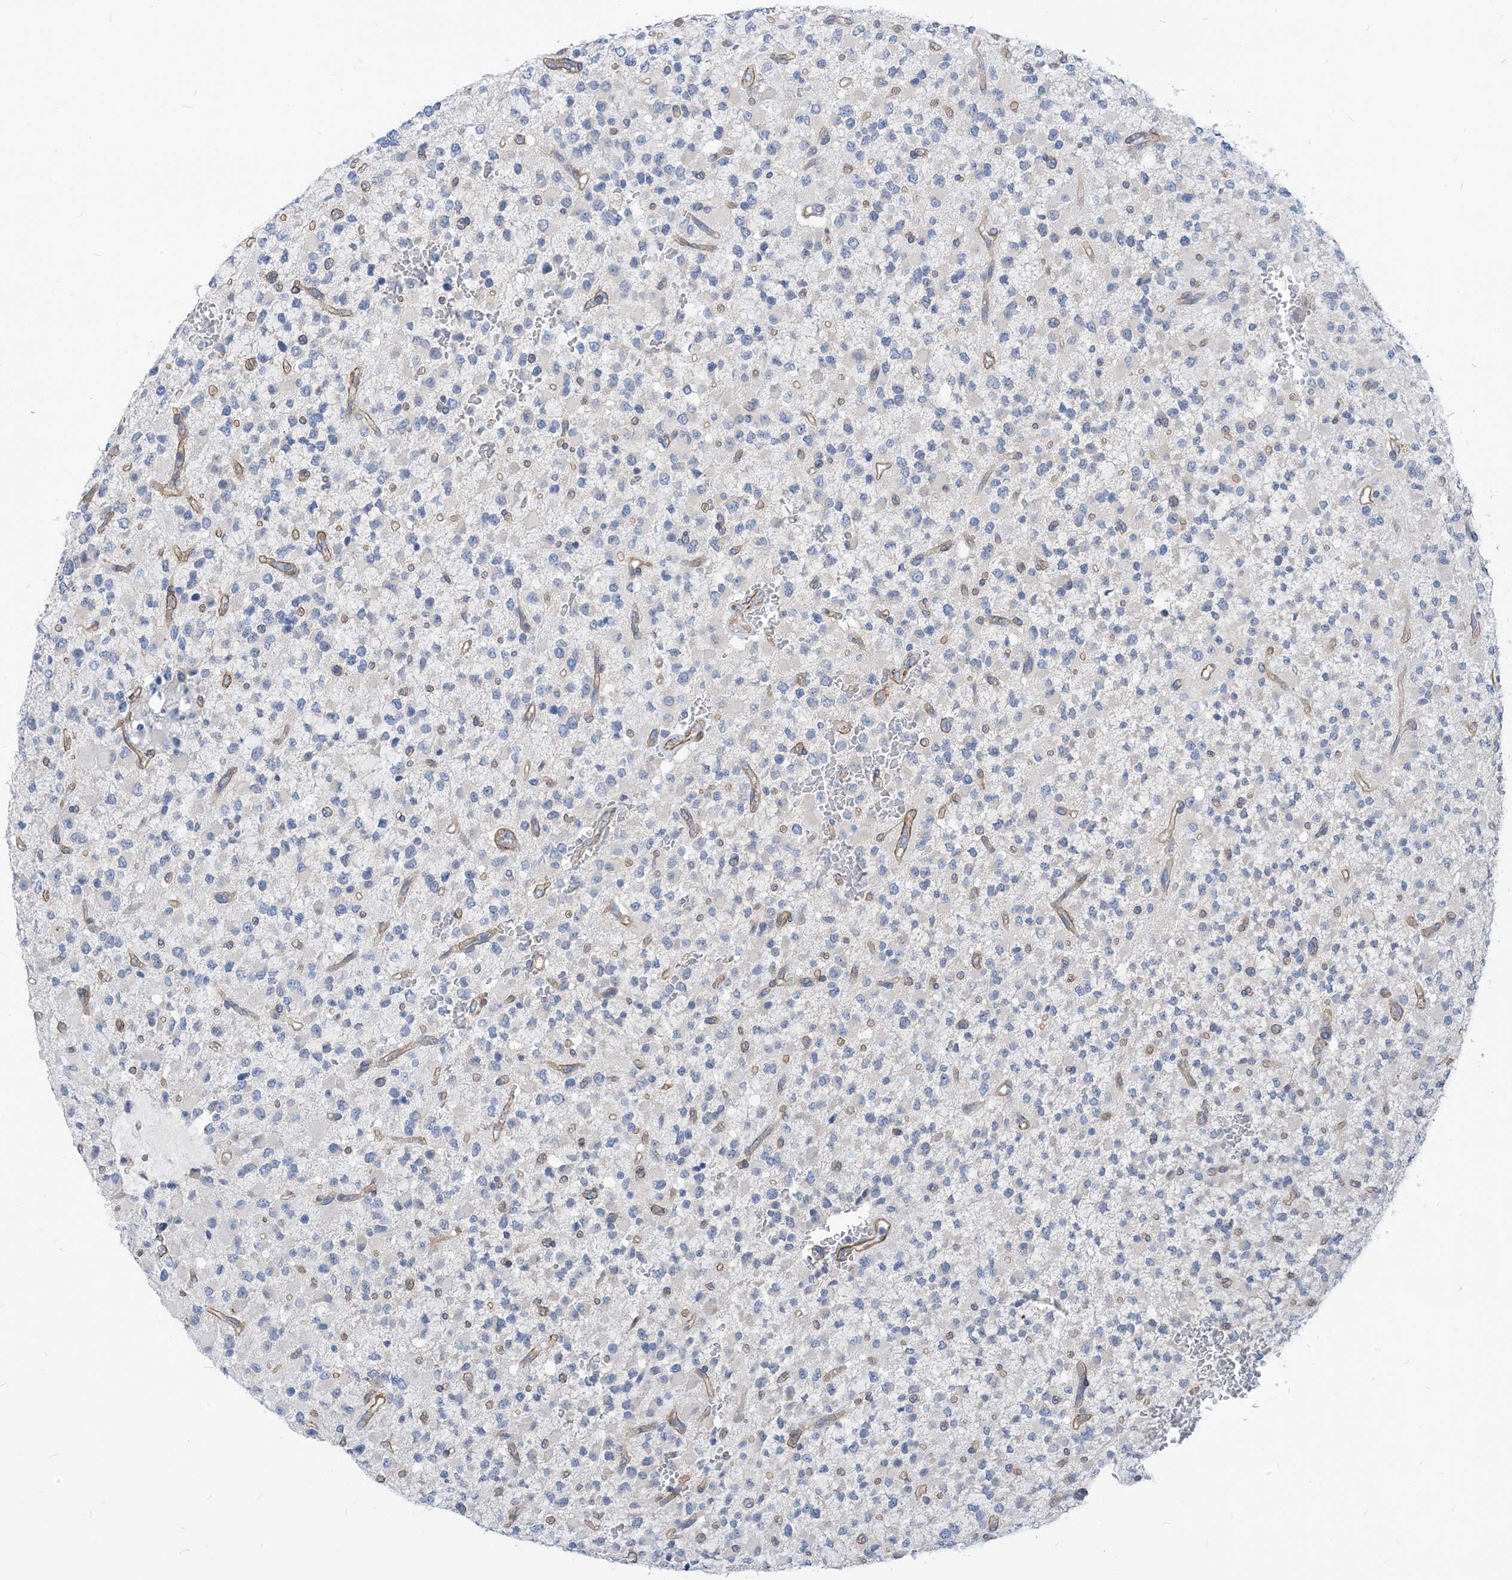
{"staining": {"intensity": "negative", "quantity": "none", "location": "none"}, "tissue": "glioma", "cell_type": "Tumor cells", "image_type": "cancer", "snomed": [{"axis": "morphology", "description": "Glioma, malignant, High grade"}, {"axis": "topography", "description": "Brain"}], "caption": "The immunohistochemistry (IHC) photomicrograph has no significant expression in tumor cells of malignant glioma (high-grade) tissue. Nuclei are stained in blue.", "gene": "PLEKHA3", "patient": {"sex": "male", "age": 34}}